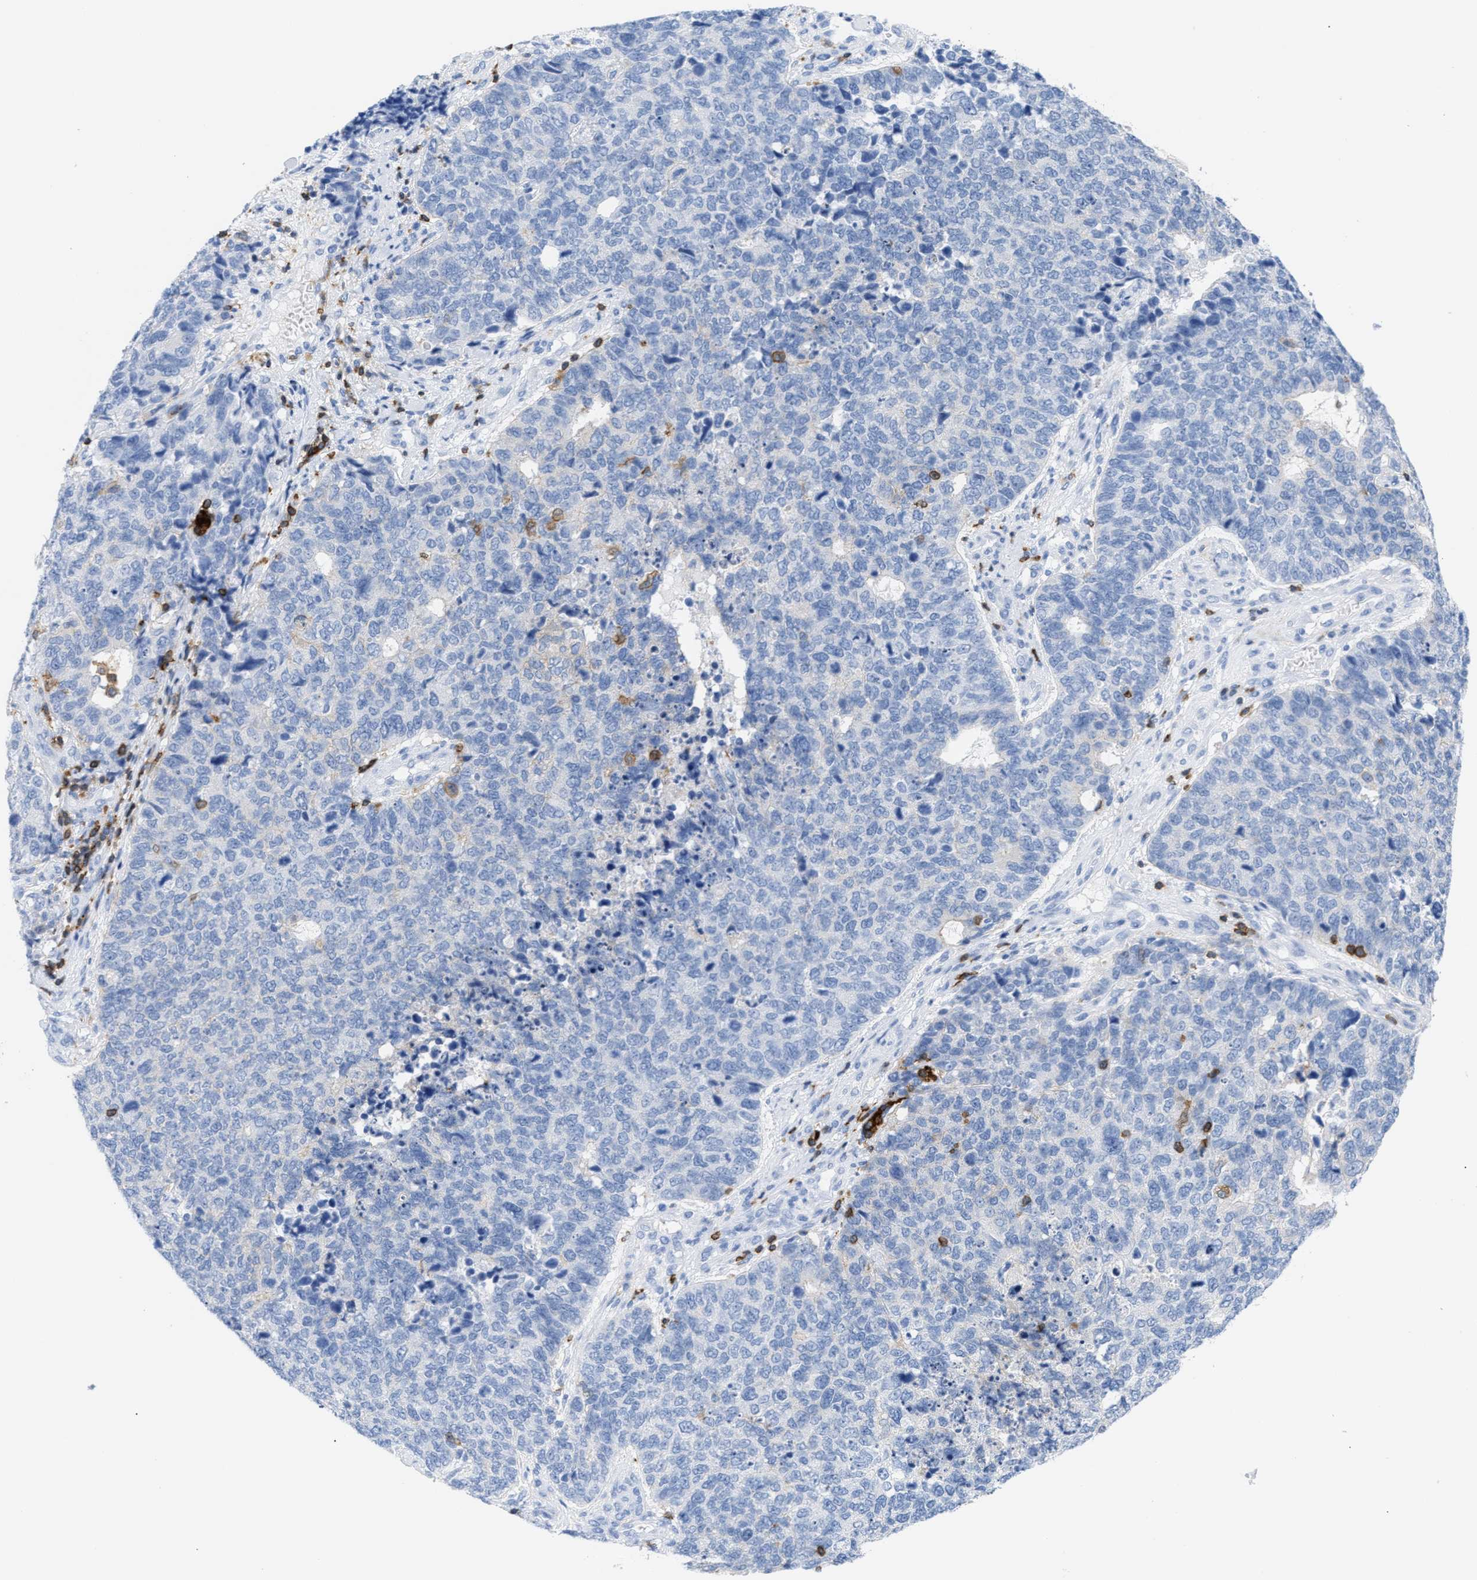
{"staining": {"intensity": "negative", "quantity": "none", "location": "none"}, "tissue": "cervical cancer", "cell_type": "Tumor cells", "image_type": "cancer", "snomed": [{"axis": "morphology", "description": "Squamous cell carcinoma, NOS"}, {"axis": "topography", "description": "Cervix"}], "caption": "Human squamous cell carcinoma (cervical) stained for a protein using immunohistochemistry (IHC) demonstrates no positivity in tumor cells.", "gene": "LCP1", "patient": {"sex": "female", "age": 63}}